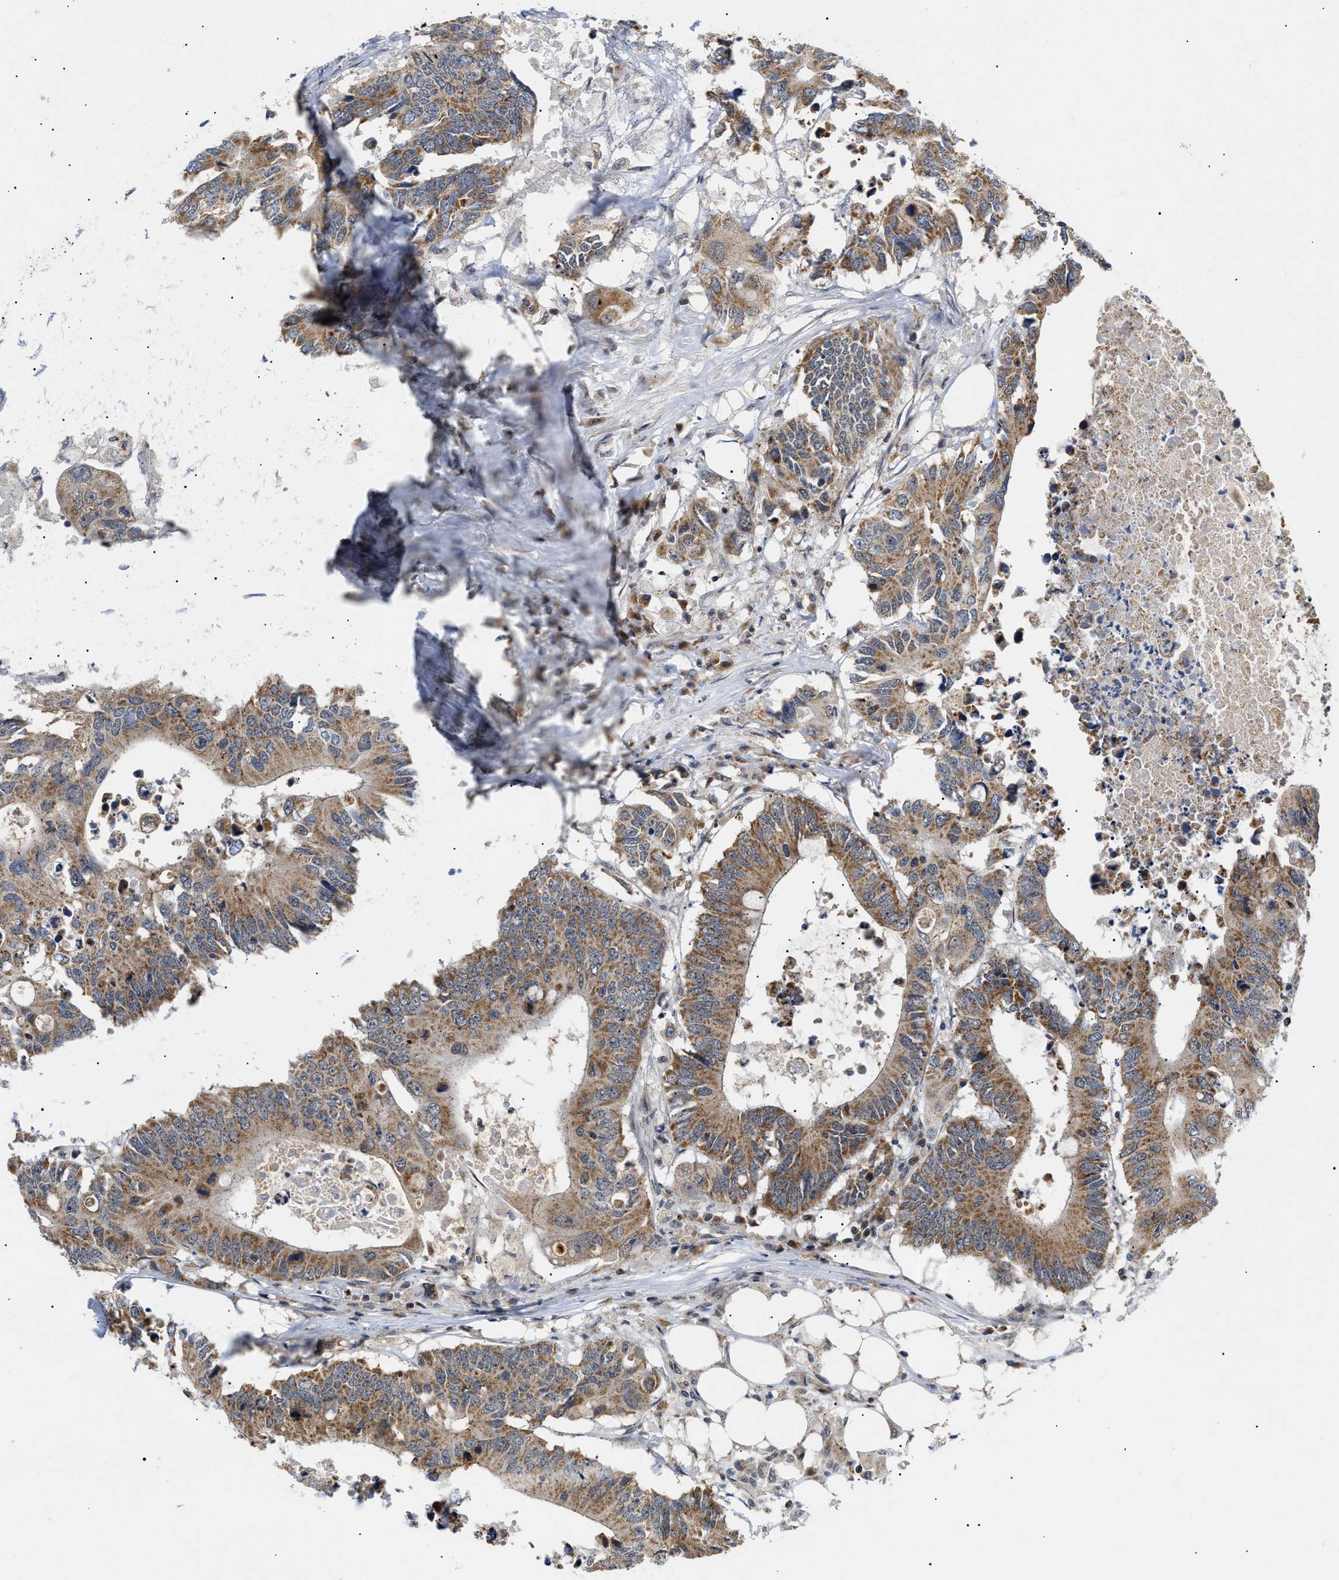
{"staining": {"intensity": "moderate", "quantity": ">75%", "location": "cytoplasmic/membranous"}, "tissue": "colorectal cancer", "cell_type": "Tumor cells", "image_type": "cancer", "snomed": [{"axis": "morphology", "description": "Adenocarcinoma, NOS"}, {"axis": "topography", "description": "Colon"}], "caption": "High-power microscopy captured an IHC histopathology image of colorectal adenocarcinoma, revealing moderate cytoplasmic/membranous positivity in approximately >75% of tumor cells.", "gene": "ZBTB11", "patient": {"sex": "male", "age": 71}}